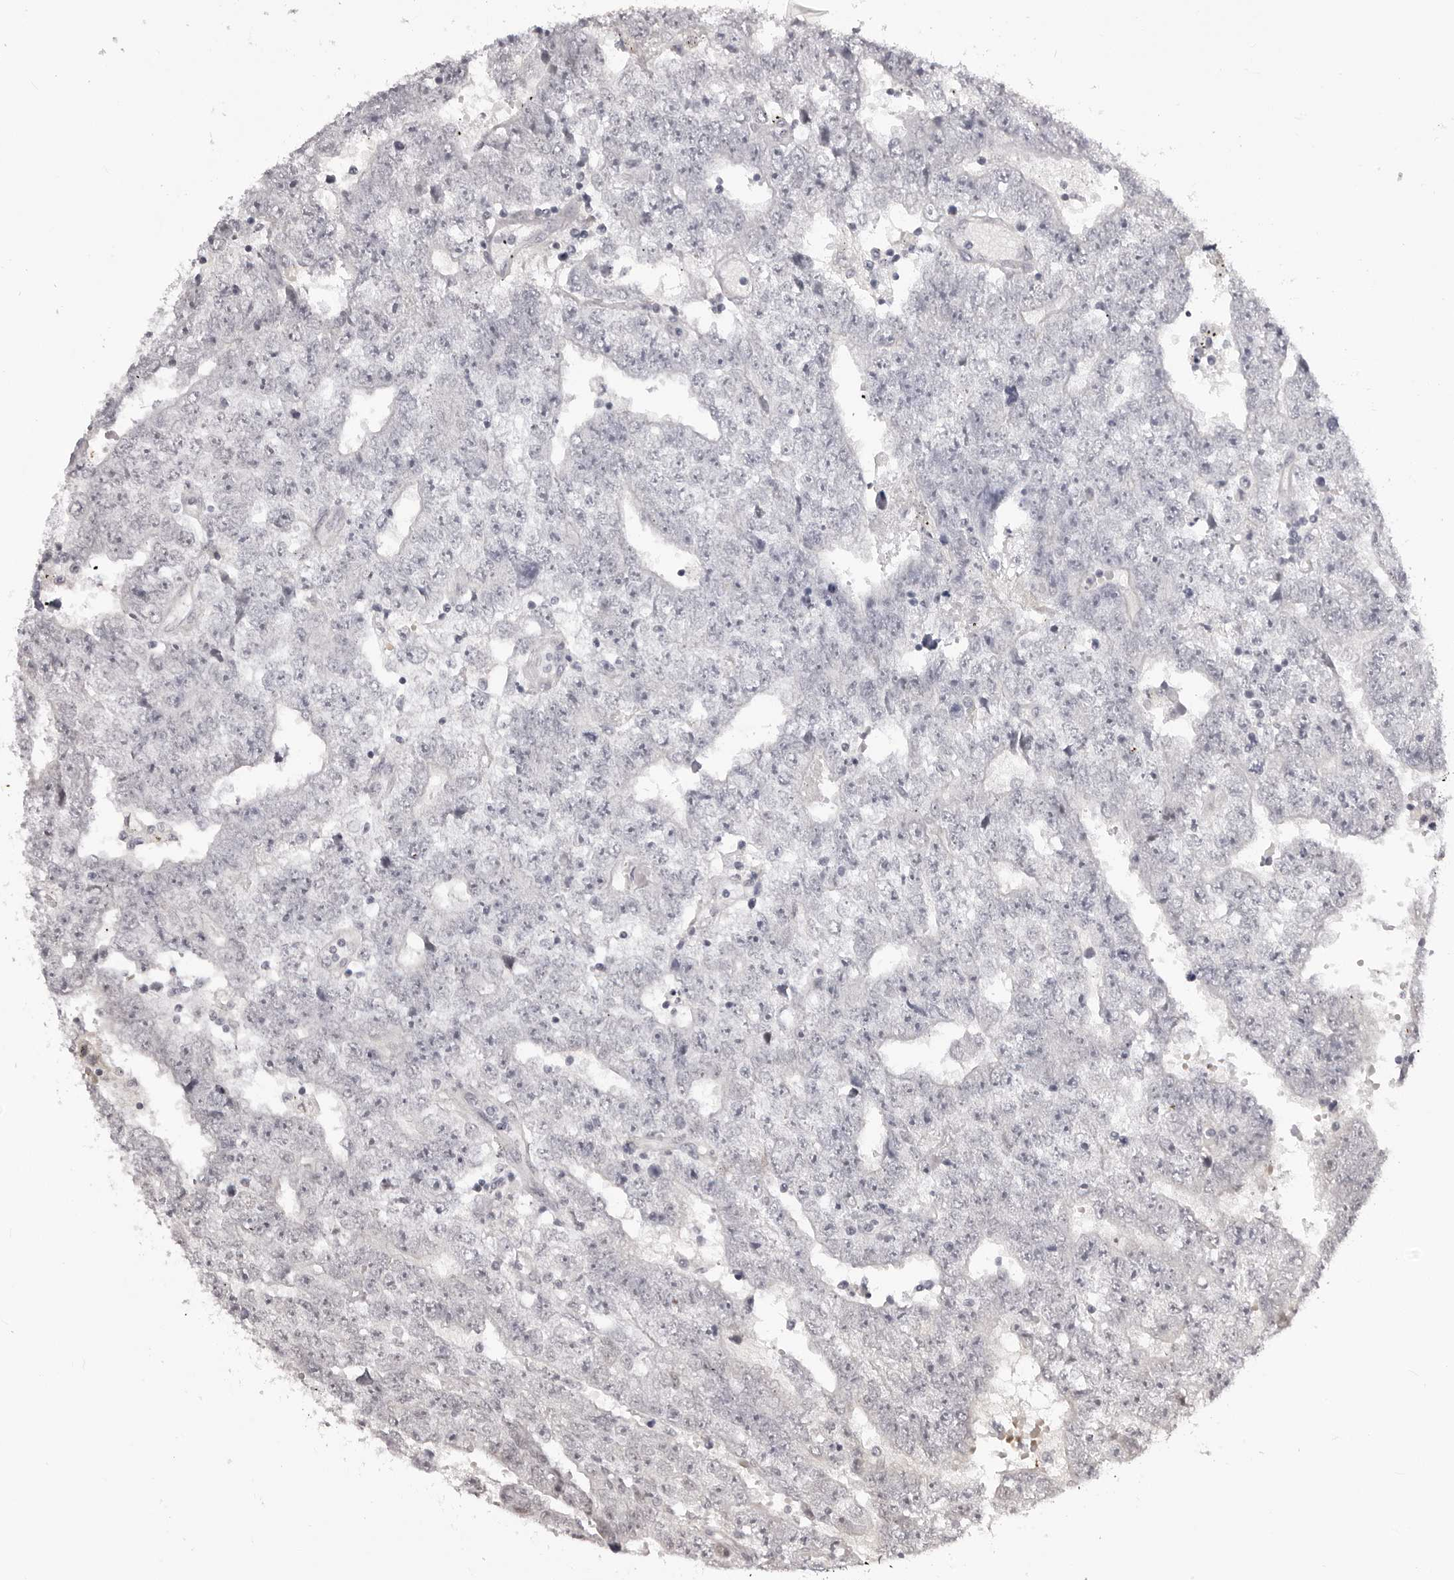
{"staining": {"intensity": "negative", "quantity": "none", "location": "none"}, "tissue": "testis cancer", "cell_type": "Tumor cells", "image_type": "cancer", "snomed": [{"axis": "morphology", "description": "Carcinoma, Embryonal, NOS"}, {"axis": "topography", "description": "Testis"}], "caption": "IHC image of human testis cancer (embryonal carcinoma) stained for a protein (brown), which exhibits no positivity in tumor cells.", "gene": "SUGCT", "patient": {"sex": "male", "age": 25}}